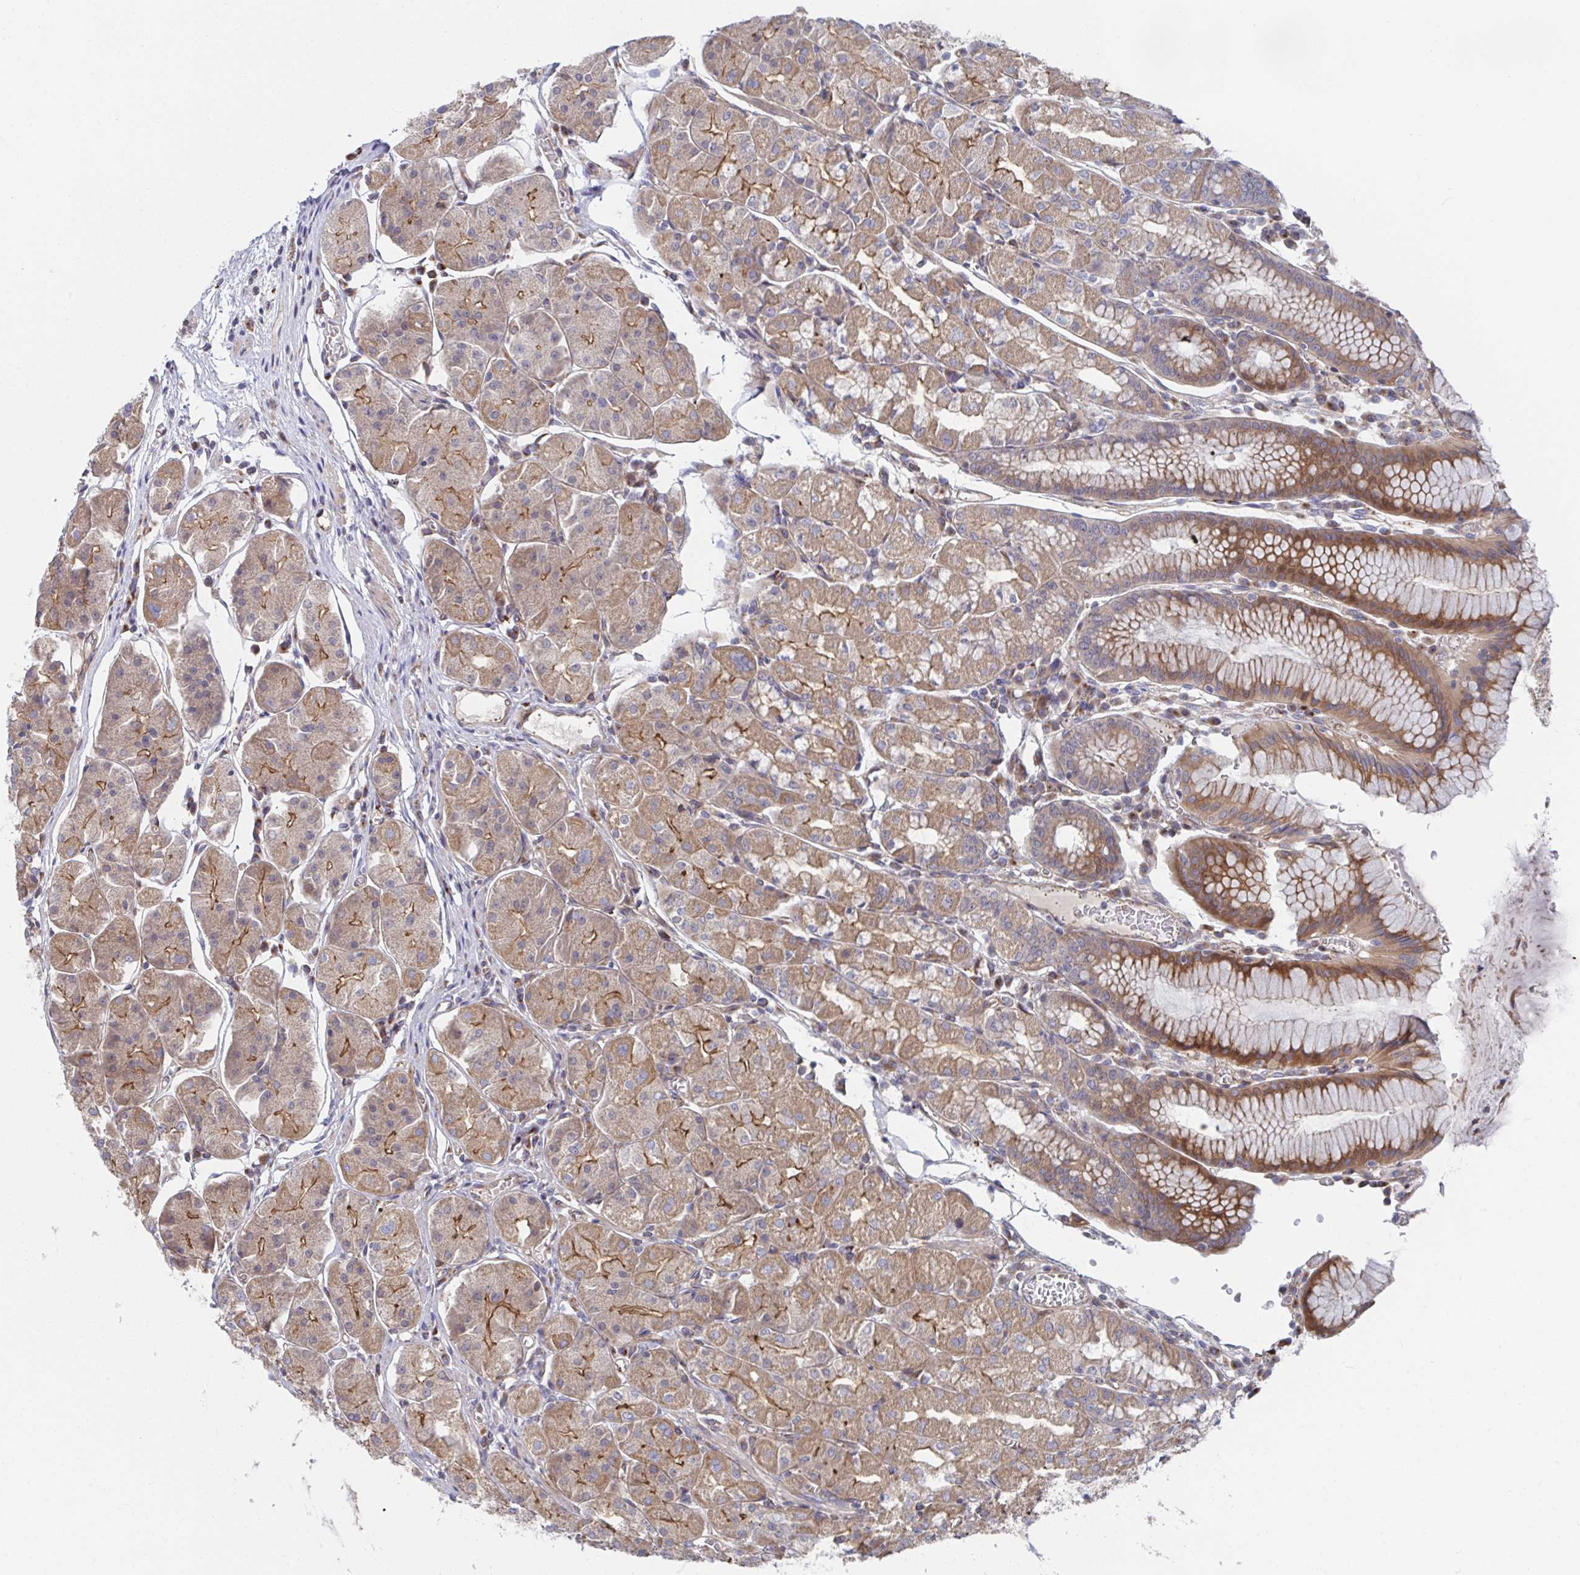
{"staining": {"intensity": "moderate", "quantity": ">75%", "location": "cytoplasmic/membranous"}, "tissue": "stomach", "cell_type": "Glandular cells", "image_type": "normal", "snomed": [{"axis": "morphology", "description": "Normal tissue, NOS"}, {"axis": "topography", "description": "Stomach"}], "caption": "Unremarkable stomach displays moderate cytoplasmic/membranous expression in about >75% of glandular cells, visualized by immunohistochemistry.", "gene": "FJX1", "patient": {"sex": "male", "age": 55}}